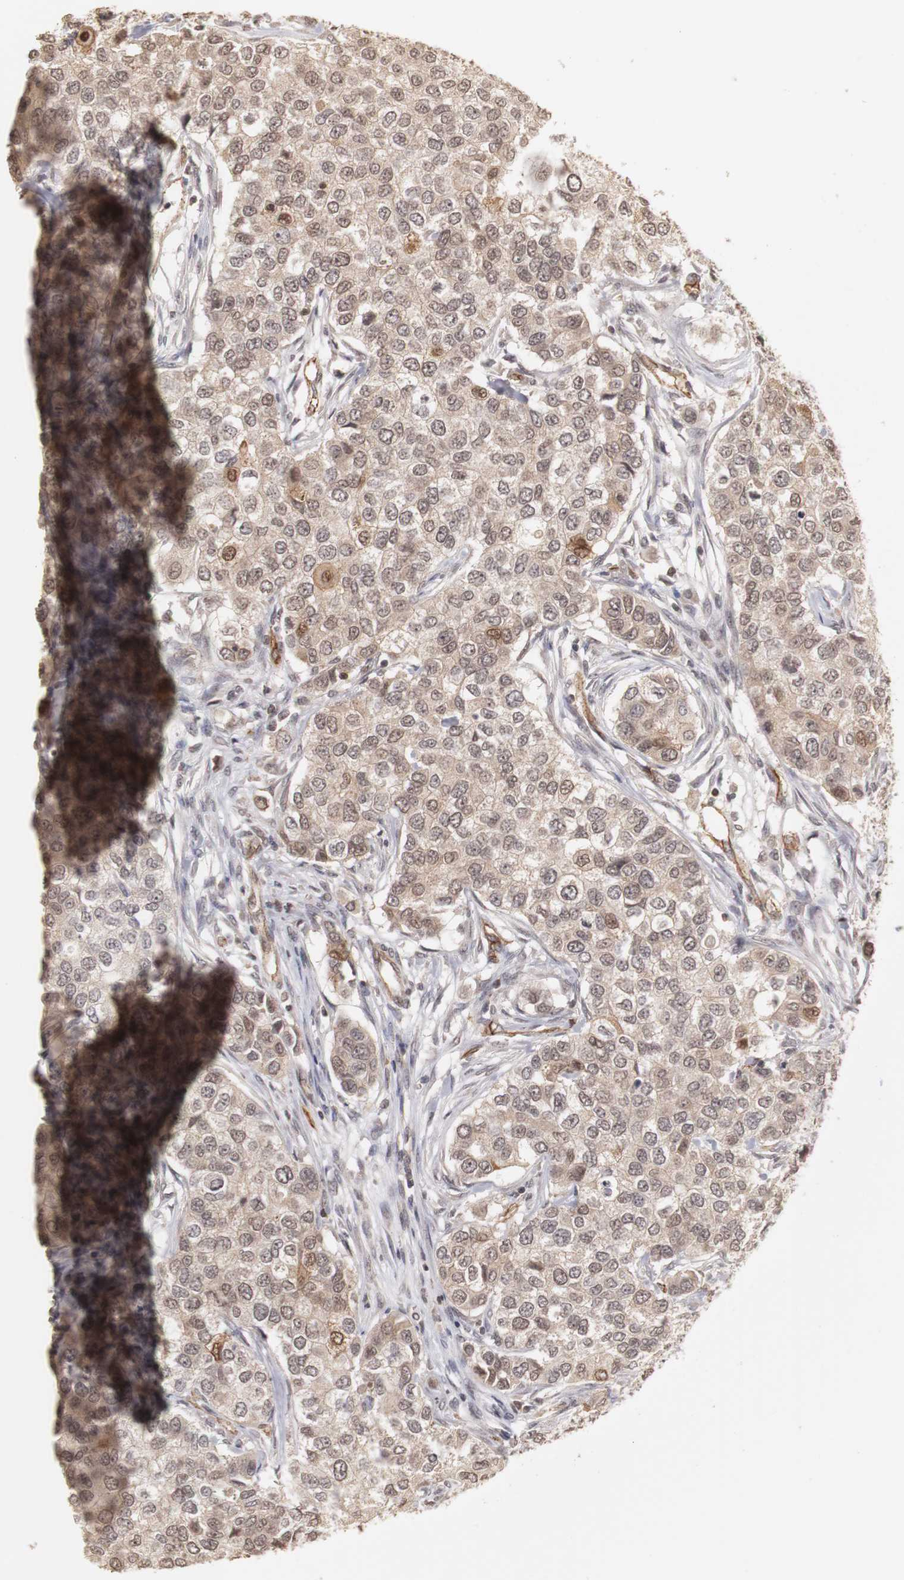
{"staining": {"intensity": "weak", "quantity": ">75%", "location": "cytoplasmic/membranous,nuclear"}, "tissue": "breast cancer", "cell_type": "Tumor cells", "image_type": "cancer", "snomed": [{"axis": "morphology", "description": "Normal tissue, NOS"}, {"axis": "morphology", "description": "Duct carcinoma"}, {"axis": "topography", "description": "Breast"}], "caption": "Immunohistochemistry (DAB (3,3'-diaminobenzidine)) staining of invasive ductal carcinoma (breast) shows weak cytoplasmic/membranous and nuclear protein expression in about >75% of tumor cells.", "gene": "PLEKHA1", "patient": {"sex": "female", "age": 49}}